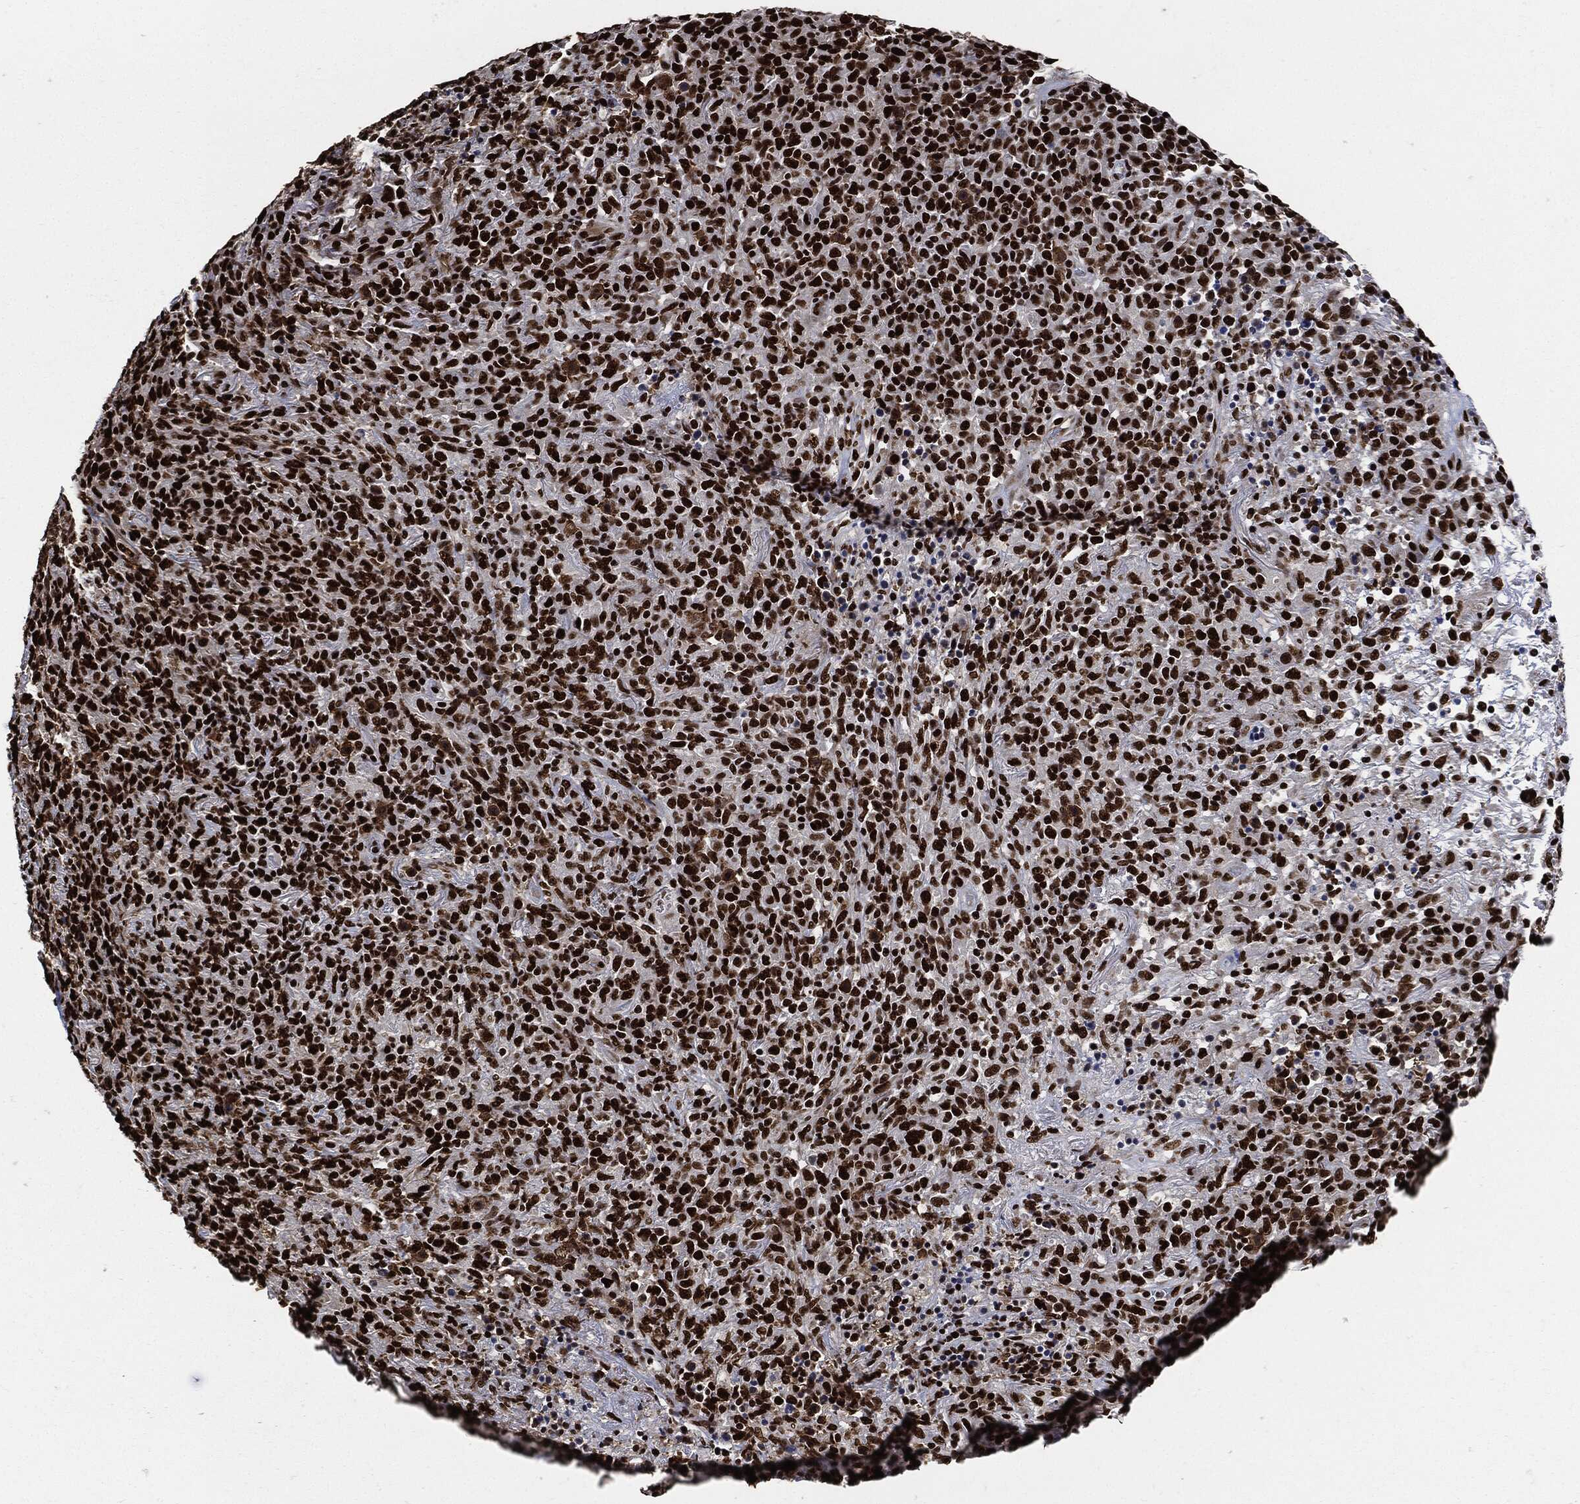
{"staining": {"intensity": "strong", "quantity": ">75%", "location": "nuclear"}, "tissue": "lymphoma", "cell_type": "Tumor cells", "image_type": "cancer", "snomed": [{"axis": "morphology", "description": "Malignant lymphoma, non-Hodgkin's type, High grade"}, {"axis": "topography", "description": "Lung"}], "caption": "Tumor cells reveal strong nuclear staining in approximately >75% of cells in malignant lymphoma, non-Hodgkin's type (high-grade).", "gene": "RECQL", "patient": {"sex": "male", "age": 79}}